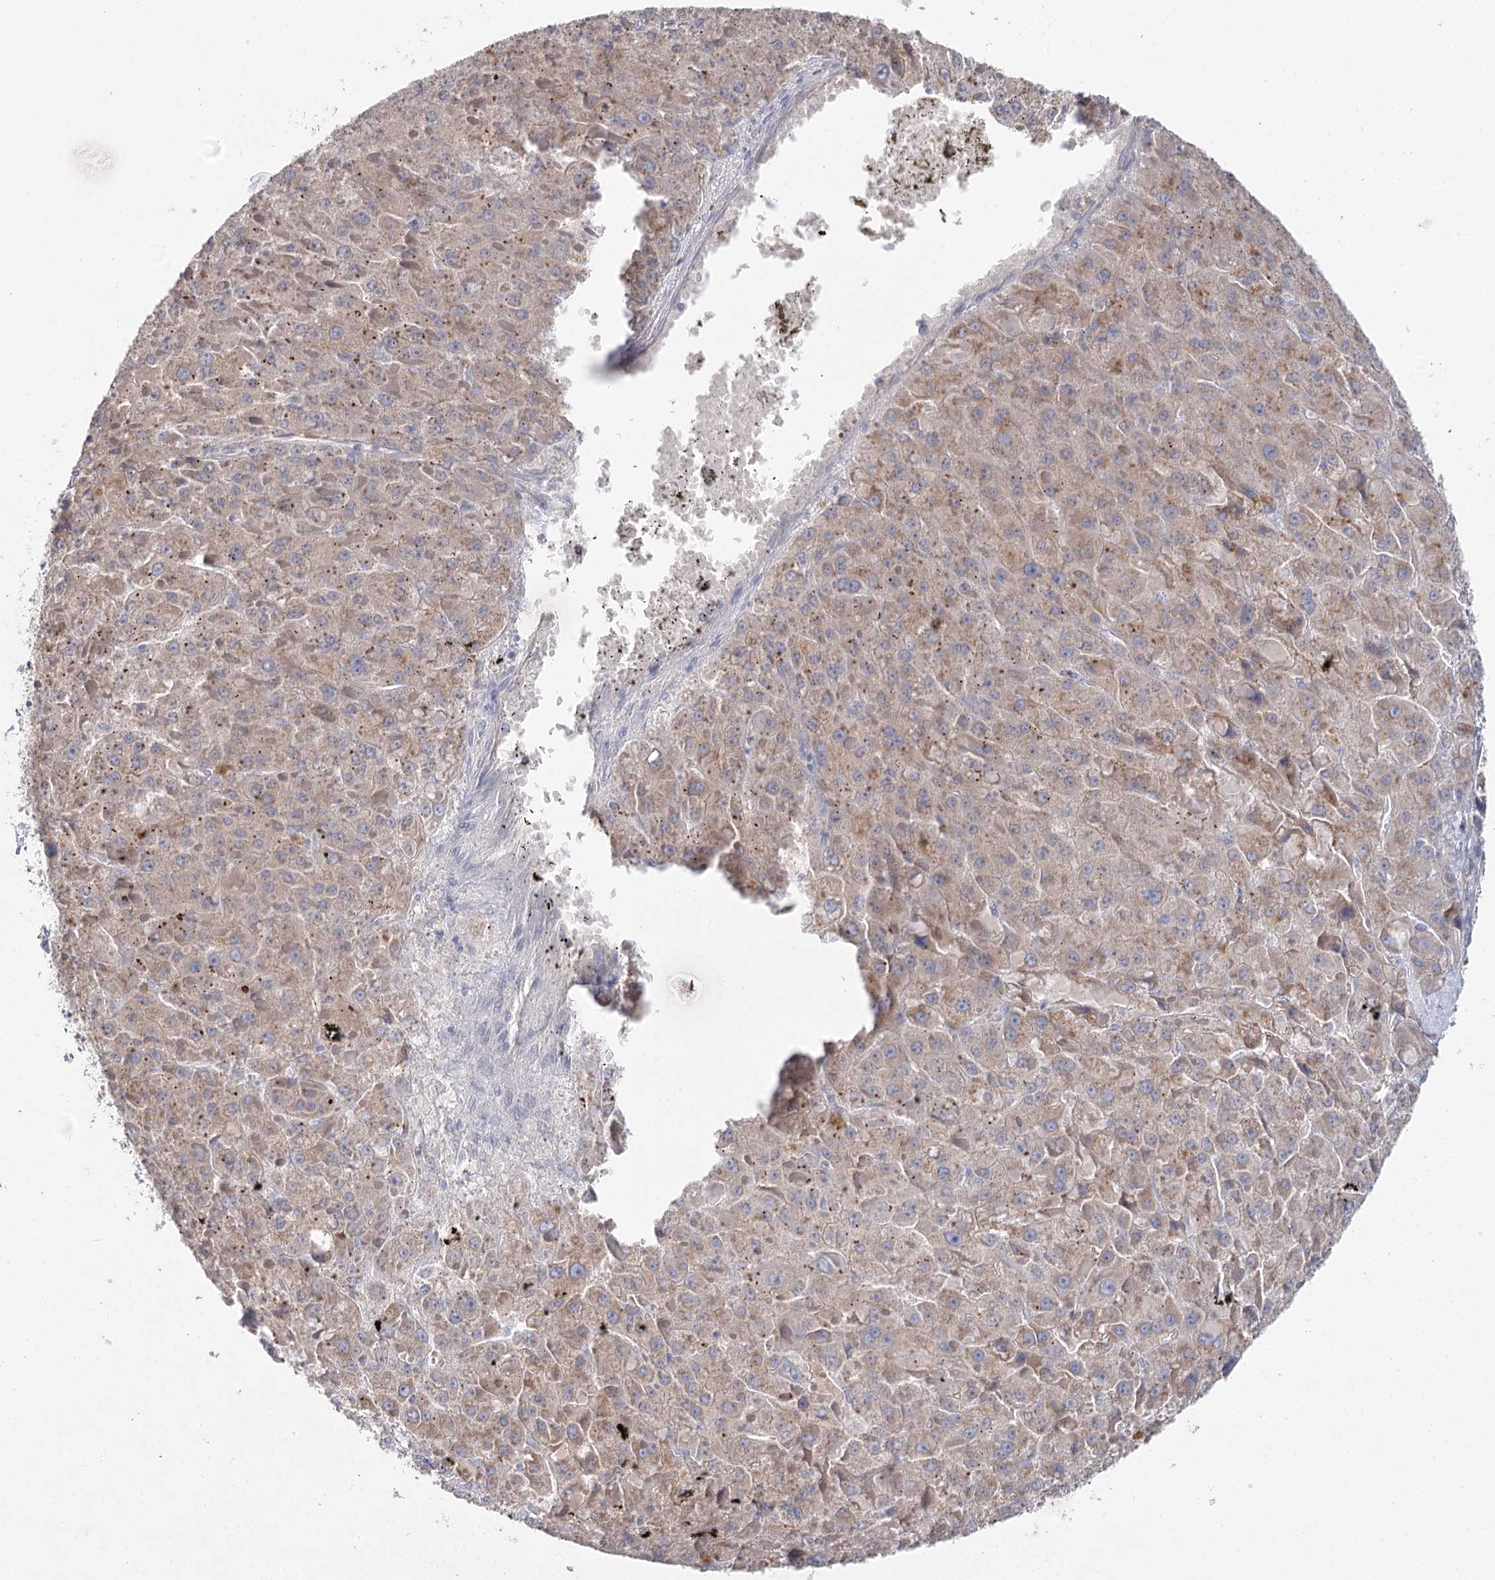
{"staining": {"intensity": "weak", "quantity": ">75%", "location": "cytoplasmic/membranous"}, "tissue": "liver cancer", "cell_type": "Tumor cells", "image_type": "cancer", "snomed": [{"axis": "morphology", "description": "Carcinoma, Hepatocellular, NOS"}, {"axis": "topography", "description": "Liver"}], "caption": "Tumor cells reveal low levels of weak cytoplasmic/membranous staining in approximately >75% of cells in human liver hepatocellular carcinoma.", "gene": "ARHGAP44", "patient": {"sex": "female", "age": 73}}